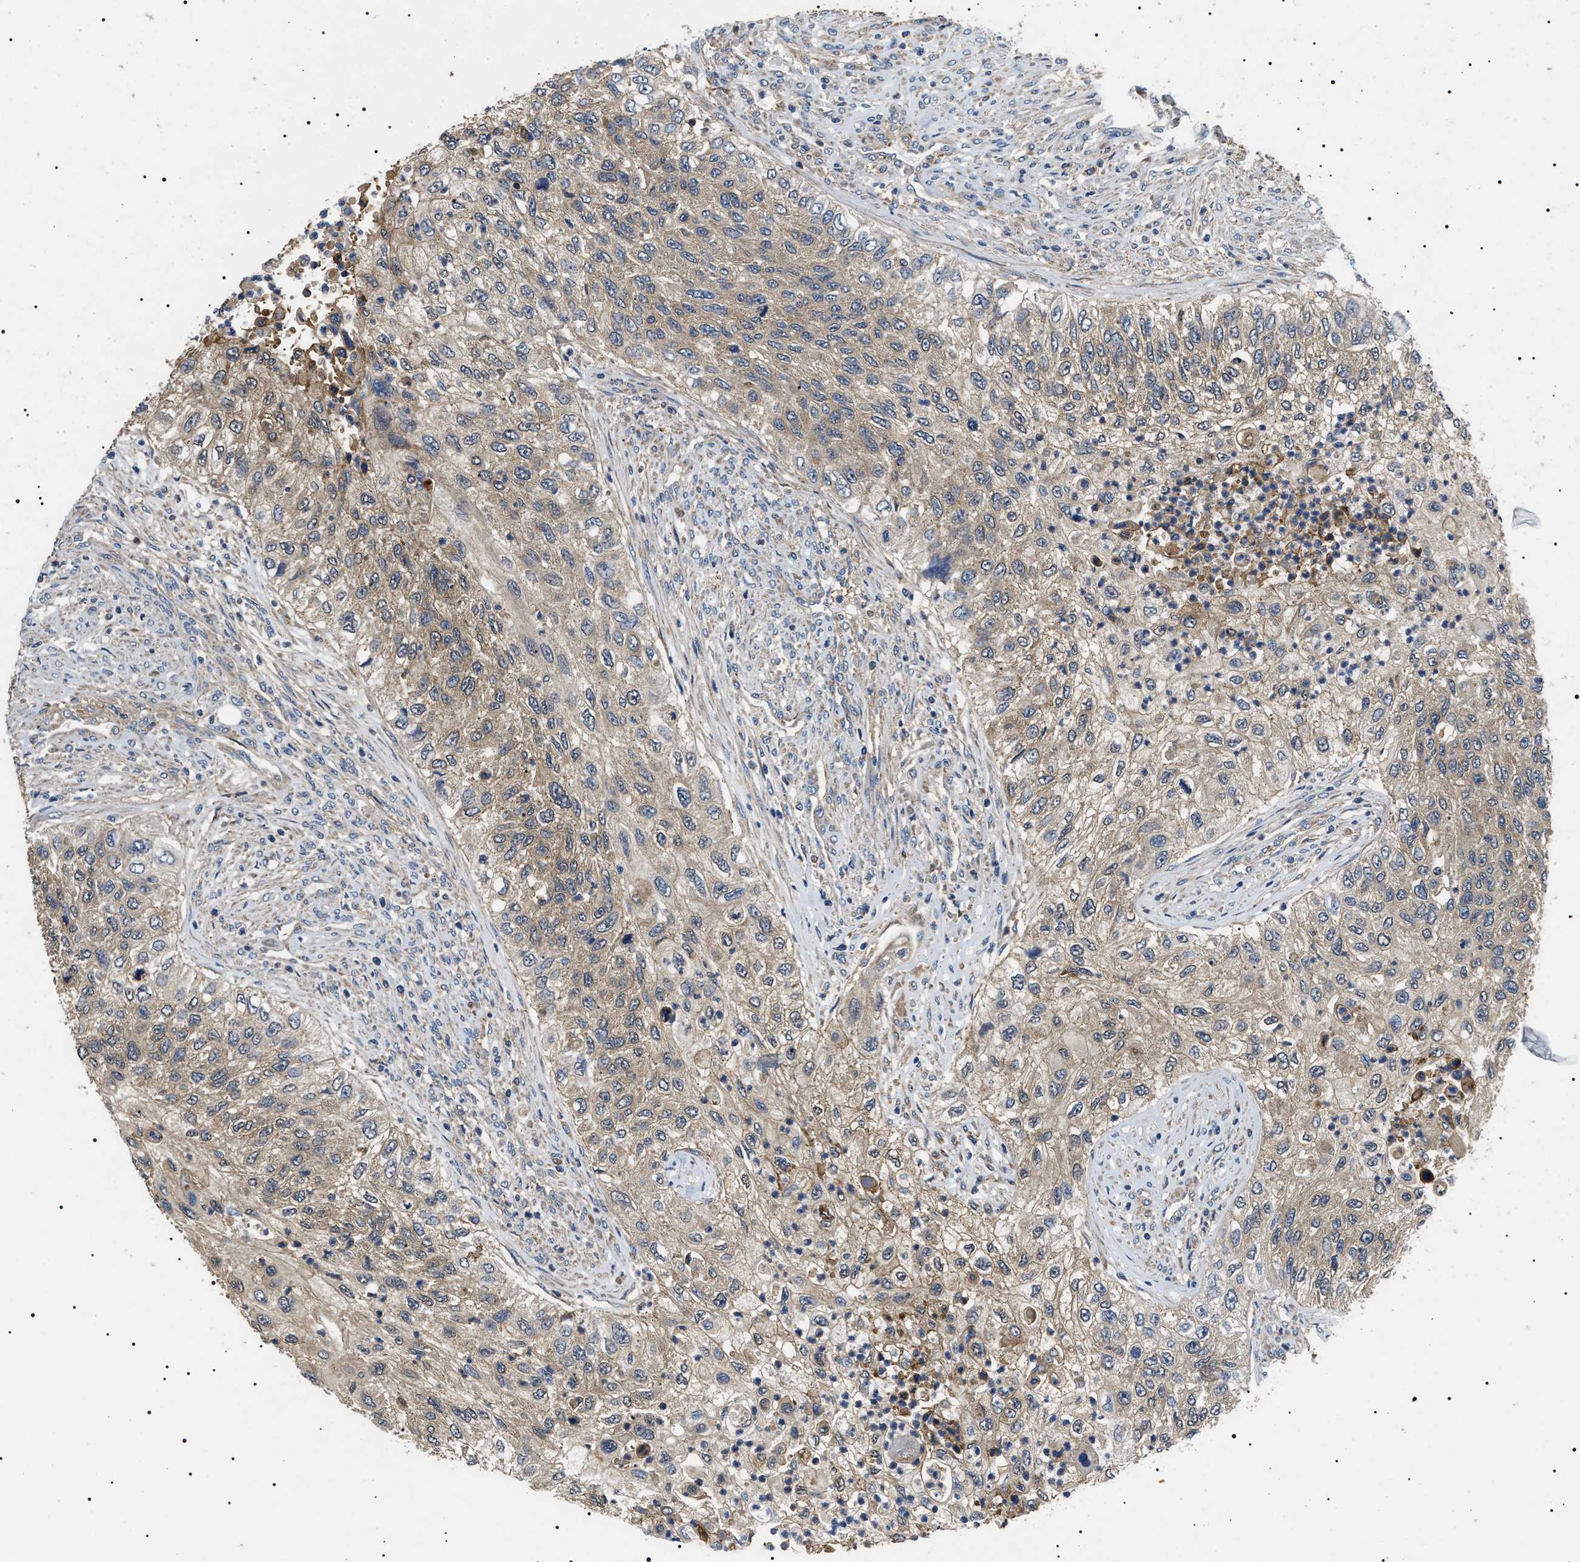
{"staining": {"intensity": "weak", "quantity": ">75%", "location": "cytoplasmic/membranous"}, "tissue": "urothelial cancer", "cell_type": "Tumor cells", "image_type": "cancer", "snomed": [{"axis": "morphology", "description": "Urothelial carcinoma, High grade"}, {"axis": "topography", "description": "Urinary bladder"}], "caption": "A high-resolution histopathology image shows IHC staining of urothelial carcinoma (high-grade), which displays weak cytoplasmic/membranous staining in about >75% of tumor cells.", "gene": "OXSM", "patient": {"sex": "female", "age": 60}}